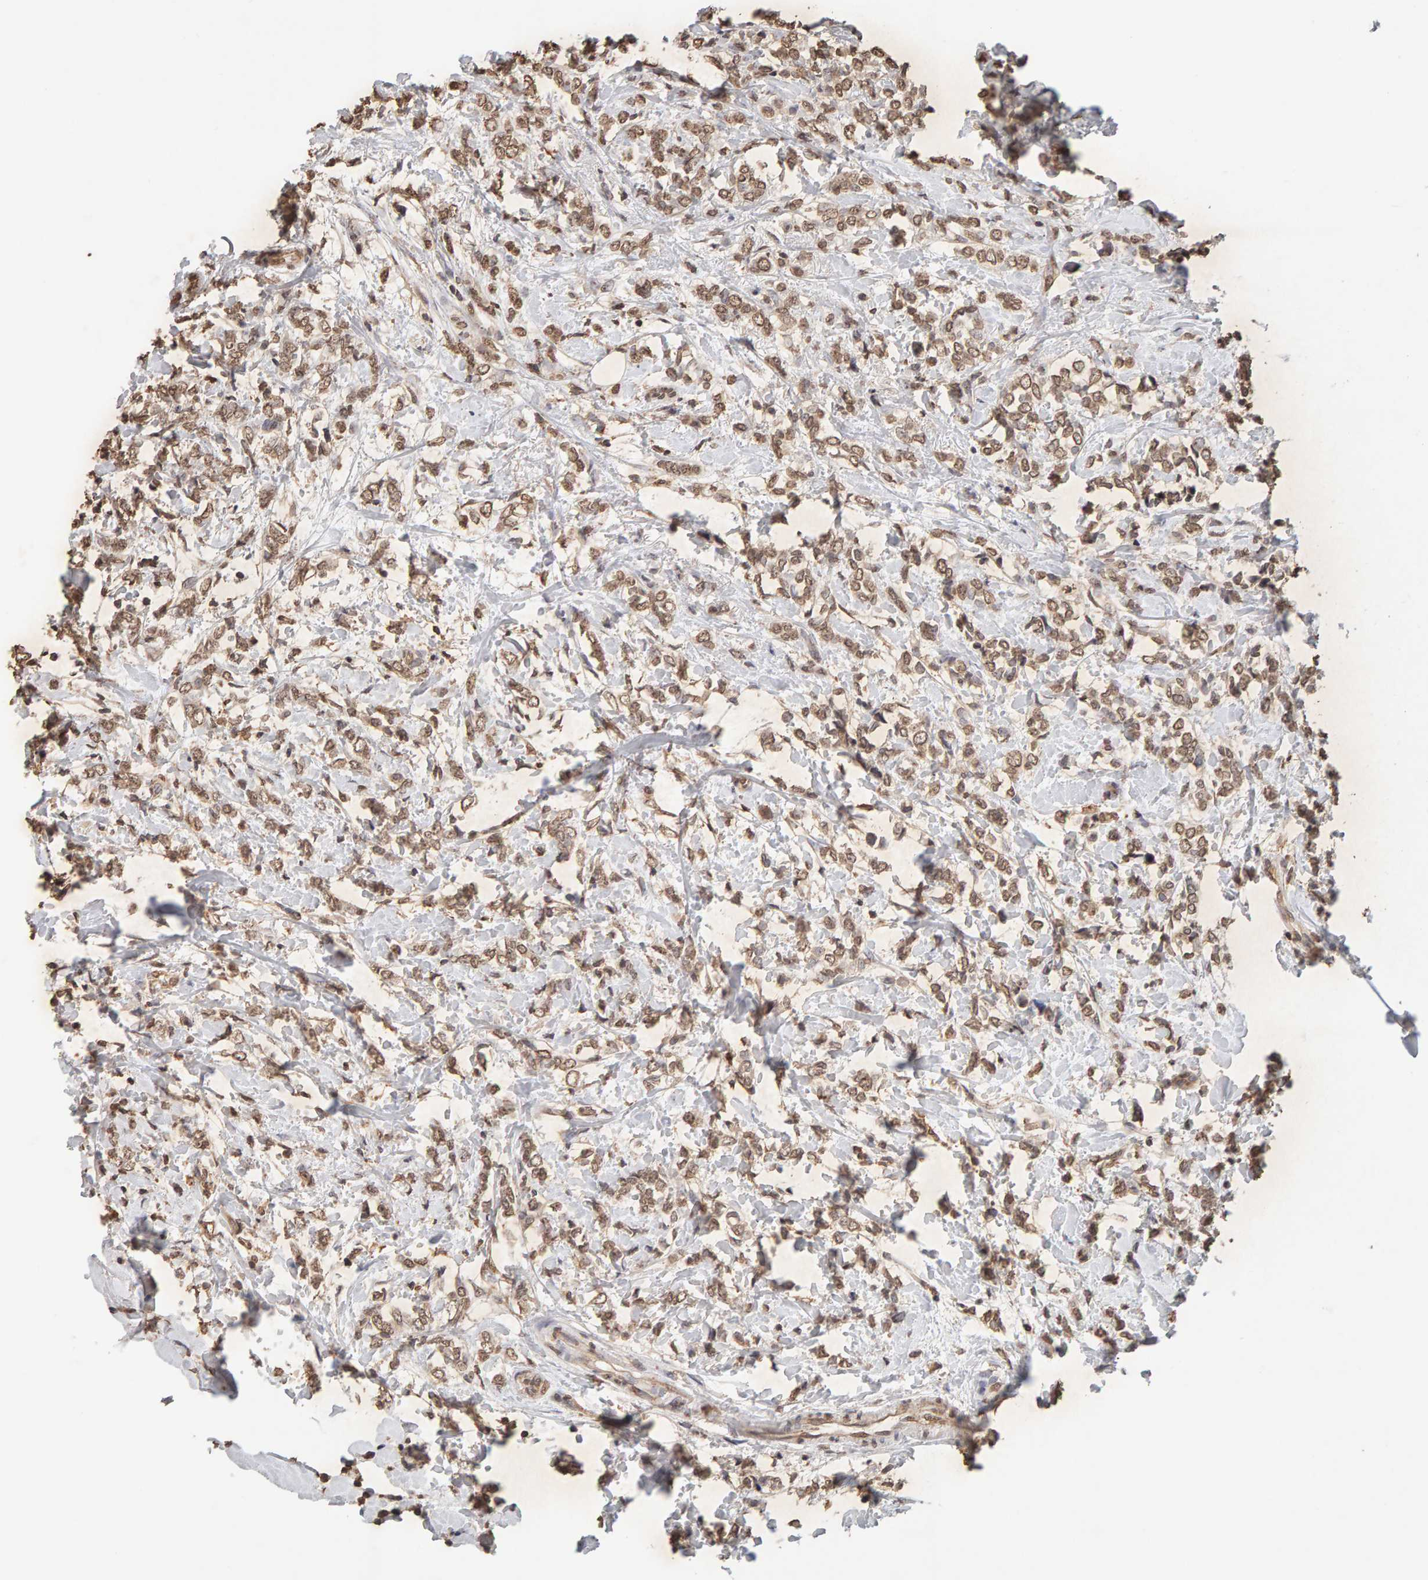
{"staining": {"intensity": "moderate", "quantity": ">75%", "location": "cytoplasmic/membranous,nuclear"}, "tissue": "breast cancer", "cell_type": "Tumor cells", "image_type": "cancer", "snomed": [{"axis": "morphology", "description": "Normal tissue, NOS"}, {"axis": "morphology", "description": "Lobular carcinoma"}, {"axis": "topography", "description": "Breast"}], "caption": "A photomicrograph of human breast cancer (lobular carcinoma) stained for a protein displays moderate cytoplasmic/membranous and nuclear brown staining in tumor cells. The staining was performed using DAB to visualize the protein expression in brown, while the nuclei were stained in blue with hematoxylin (Magnification: 20x).", "gene": "DNAJB5", "patient": {"sex": "female", "age": 47}}